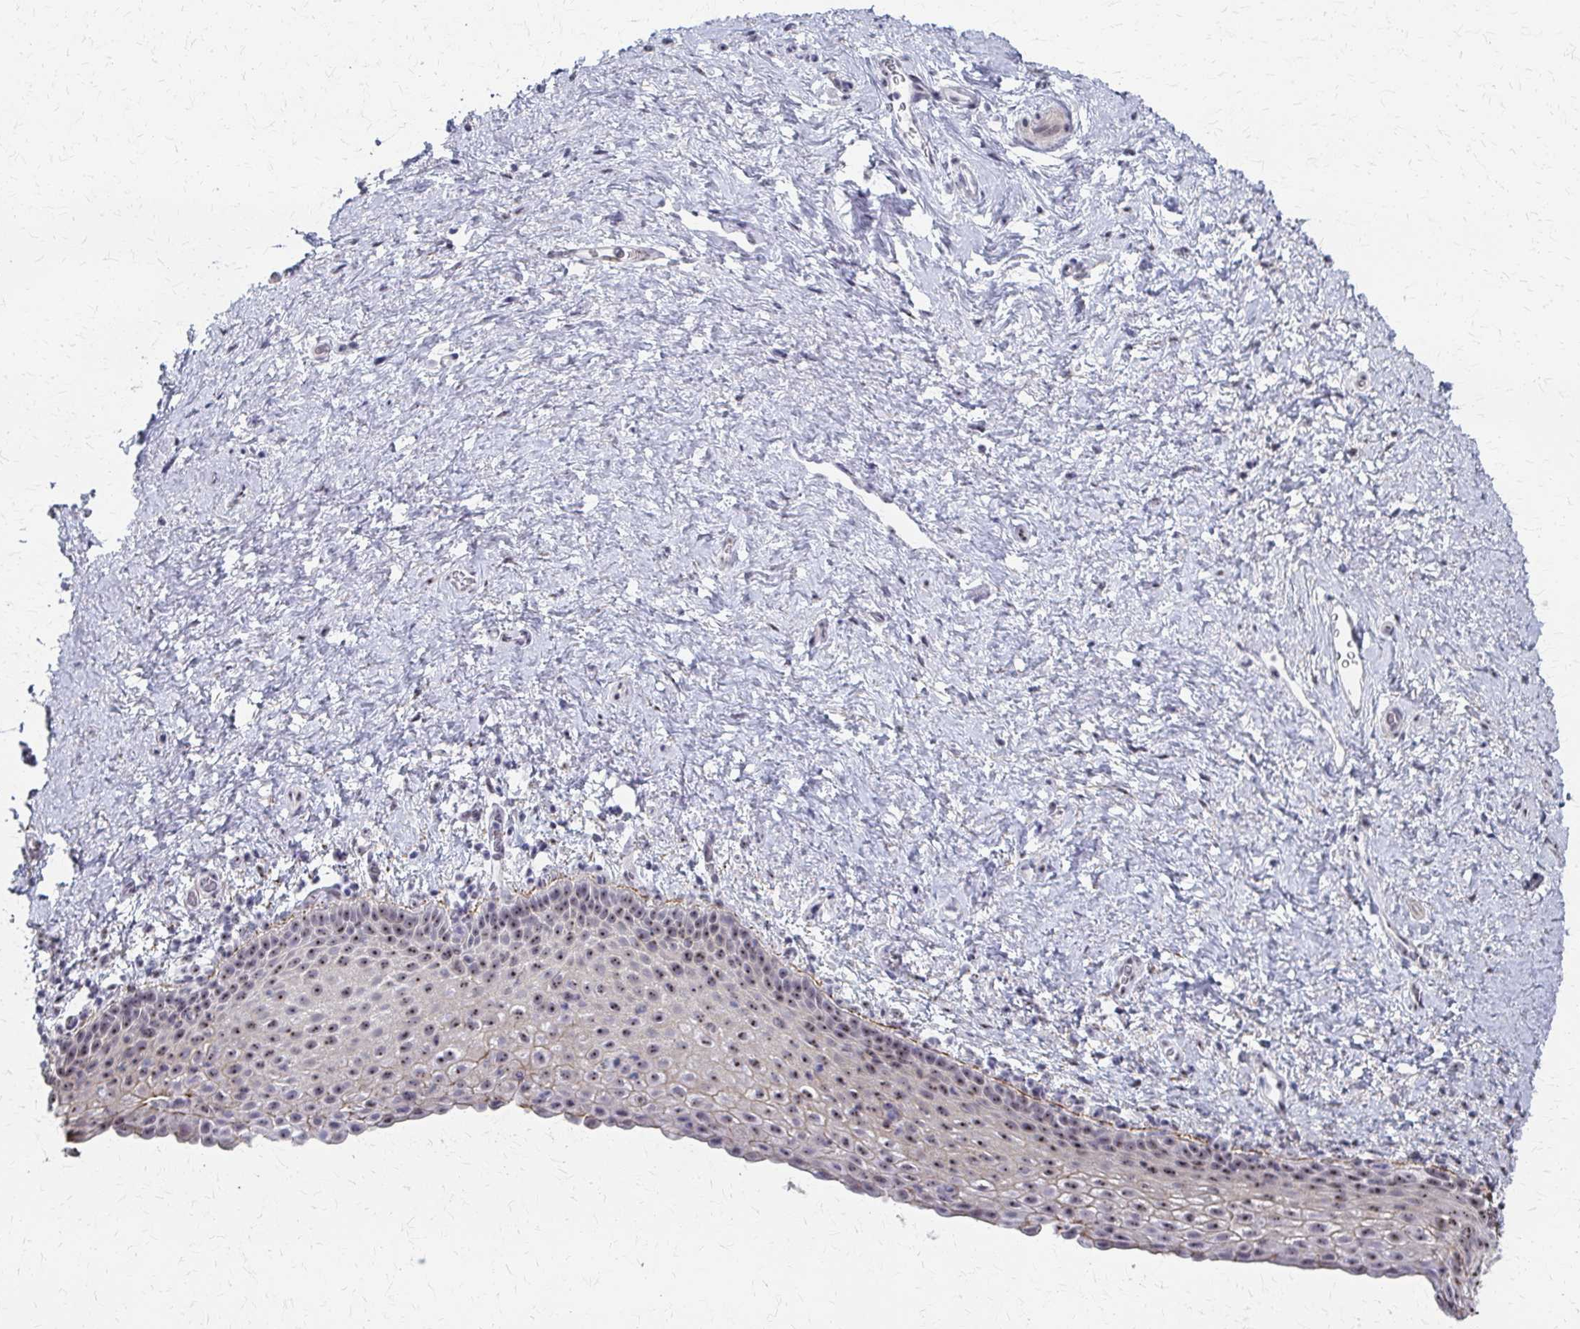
{"staining": {"intensity": "weak", "quantity": ">75%", "location": "nuclear"}, "tissue": "vagina", "cell_type": "Squamous epithelial cells", "image_type": "normal", "snomed": [{"axis": "morphology", "description": "Normal tissue, NOS"}, {"axis": "topography", "description": "Vagina"}], "caption": "Immunohistochemical staining of benign vagina shows low levels of weak nuclear expression in about >75% of squamous epithelial cells.", "gene": "PES1", "patient": {"sex": "female", "age": 61}}